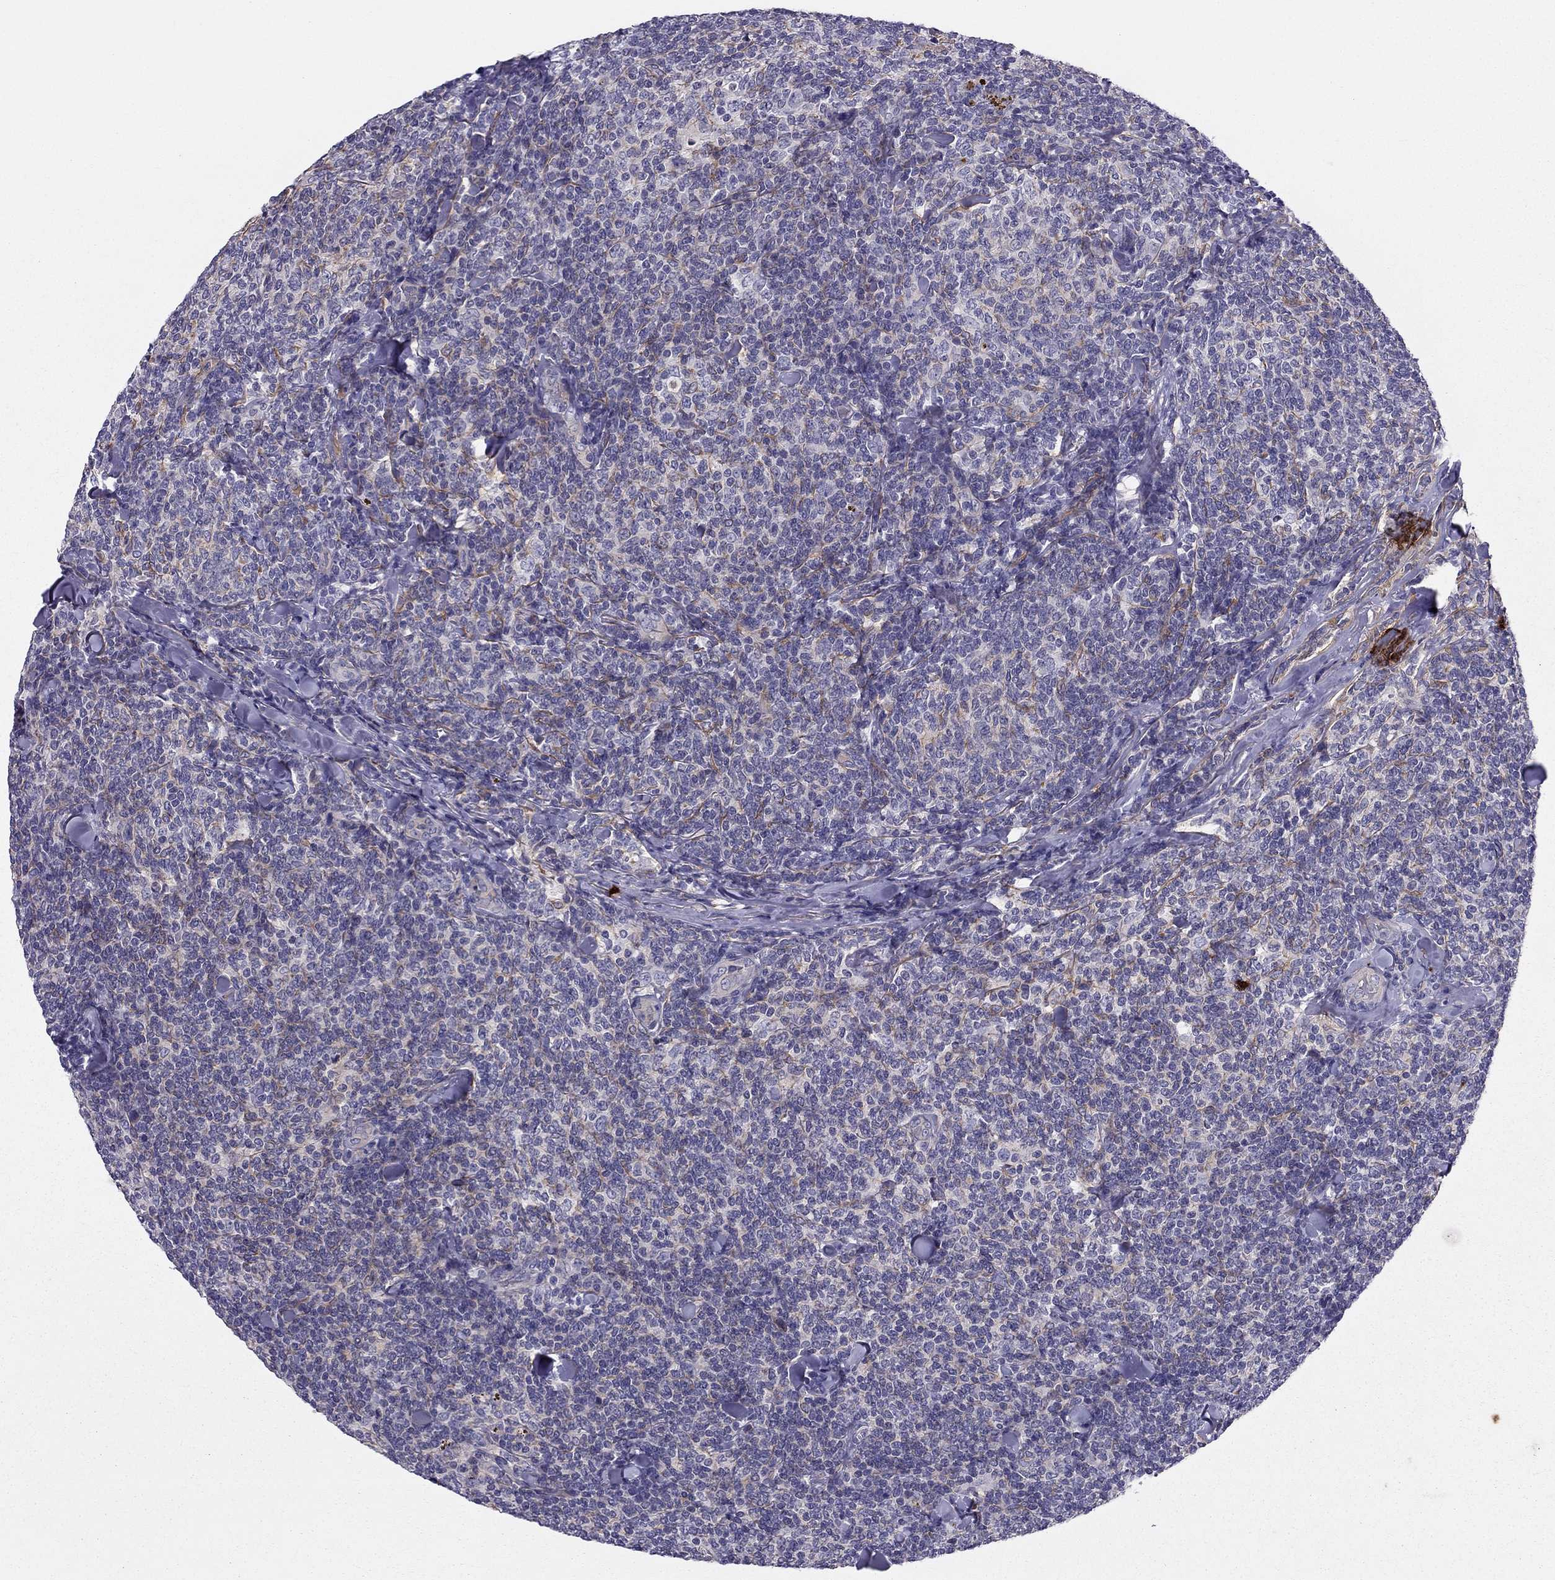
{"staining": {"intensity": "negative", "quantity": "none", "location": "none"}, "tissue": "lymphoma", "cell_type": "Tumor cells", "image_type": "cancer", "snomed": [{"axis": "morphology", "description": "Malignant lymphoma, non-Hodgkin's type, Low grade"}, {"axis": "topography", "description": "Lymph node"}], "caption": "This micrograph is of low-grade malignant lymphoma, non-Hodgkin's type stained with immunohistochemistry (IHC) to label a protein in brown with the nuclei are counter-stained blue. There is no positivity in tumor cells. The staining was performed using DAB (3,3'-diaminobenzidine) to visualize the protein expression in brown, while the nuclei were stained in blue with hematoxylin (Magnification: 20x).", "gene": "SYT5", "patient": {"sex": "female", "age": 56}}